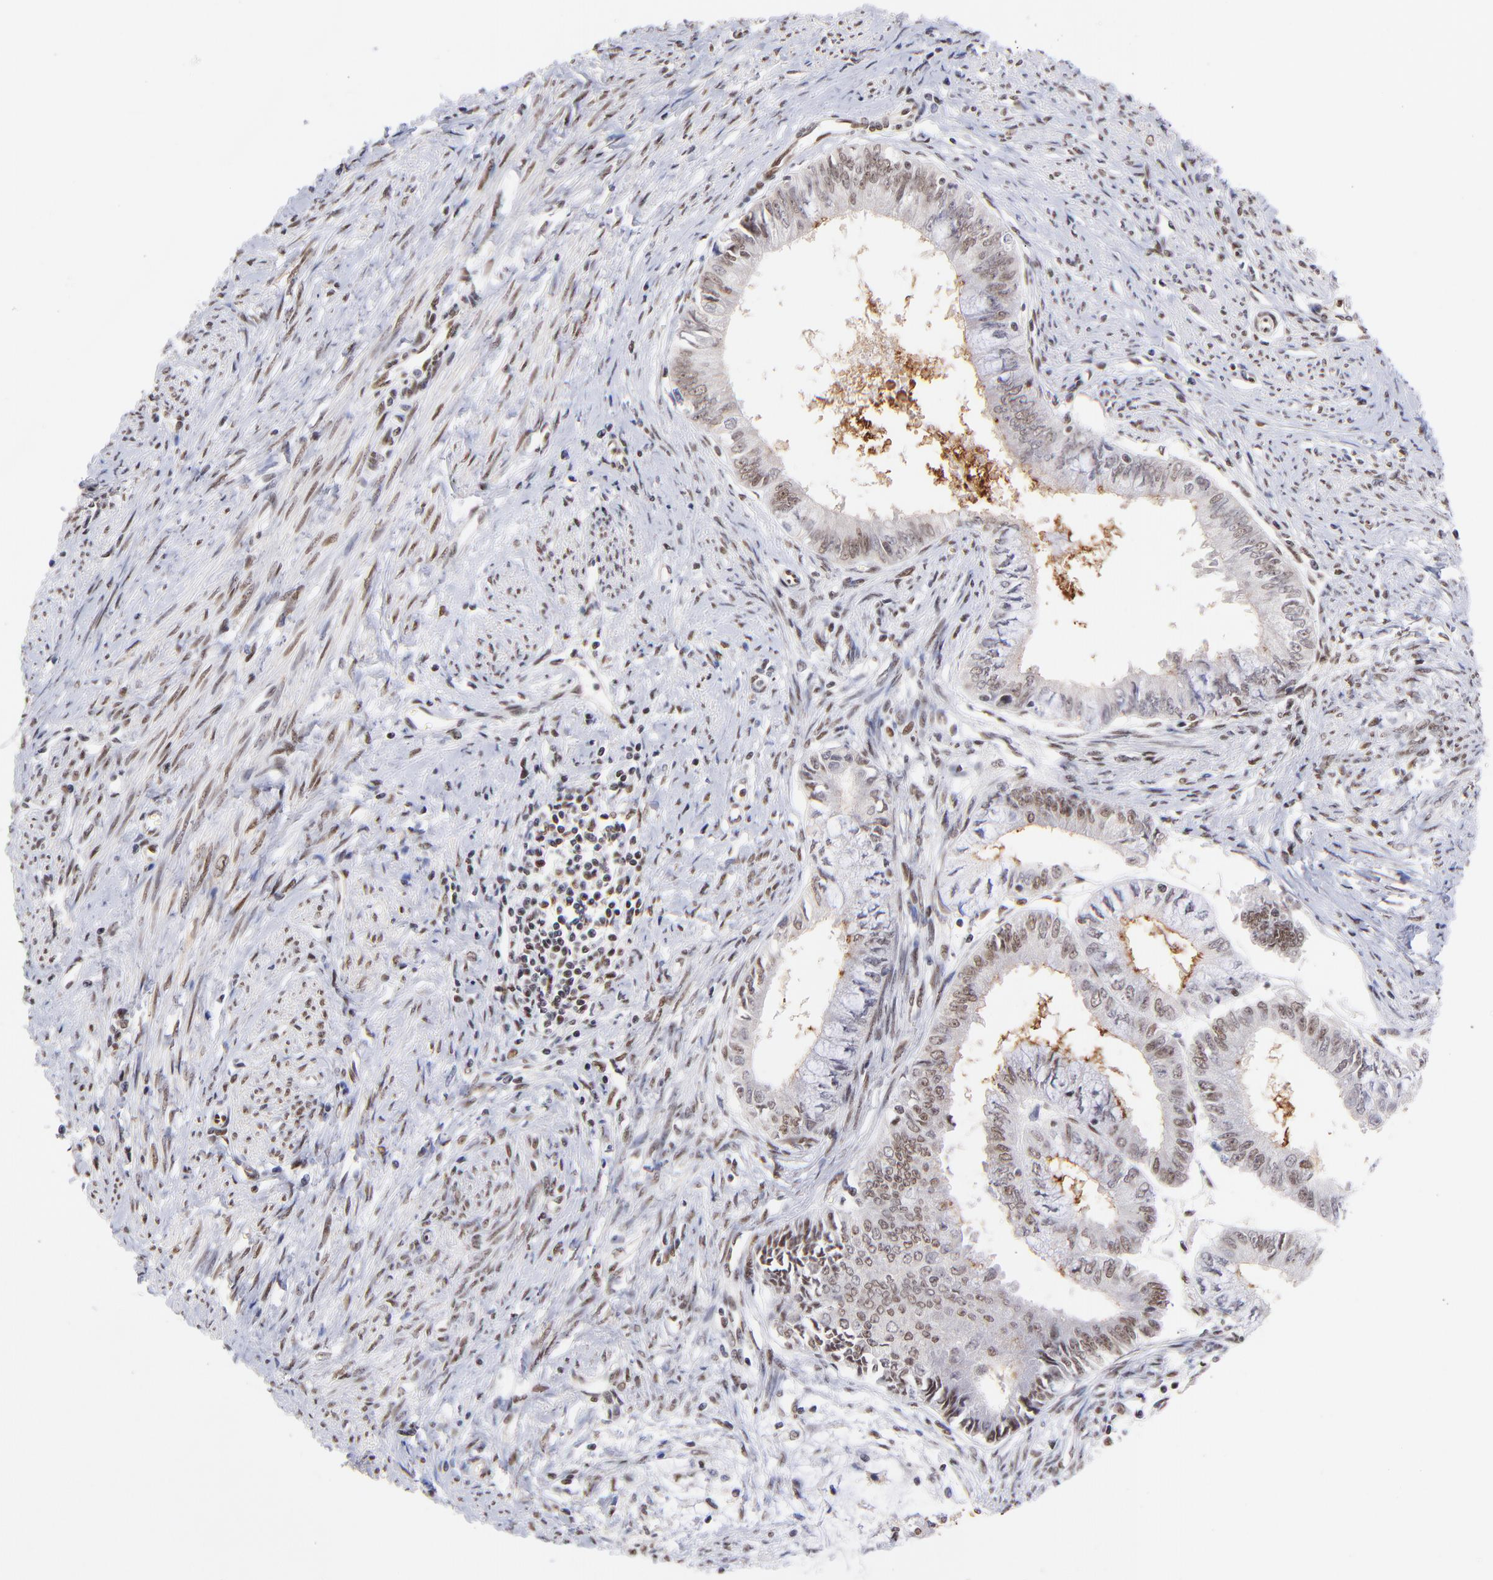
{"staining": {"intensity": "moderate", "quantity": "25%-75%", "location": "nuclear"}, "tissue": "endometrial cancer", "cell_type": "Tumor cells", "image_type": "cancer", "snomed": [{"axis": "morphology", "description": "Adenocarcinoma, NOS"}, {"axis": "topography", "description": "Endometrium"}], "caption": "High-power microscopy captured an immunohistochemistry micrograph of adenocarcinoma (endometrial), revealing moderate nuclear expression in about 25%-75% of tumor cells. (IHC, brightfield microscopy, high magnification).", "gene": "MIDEAS", "patient": {"sex": "female", "age": 76}}